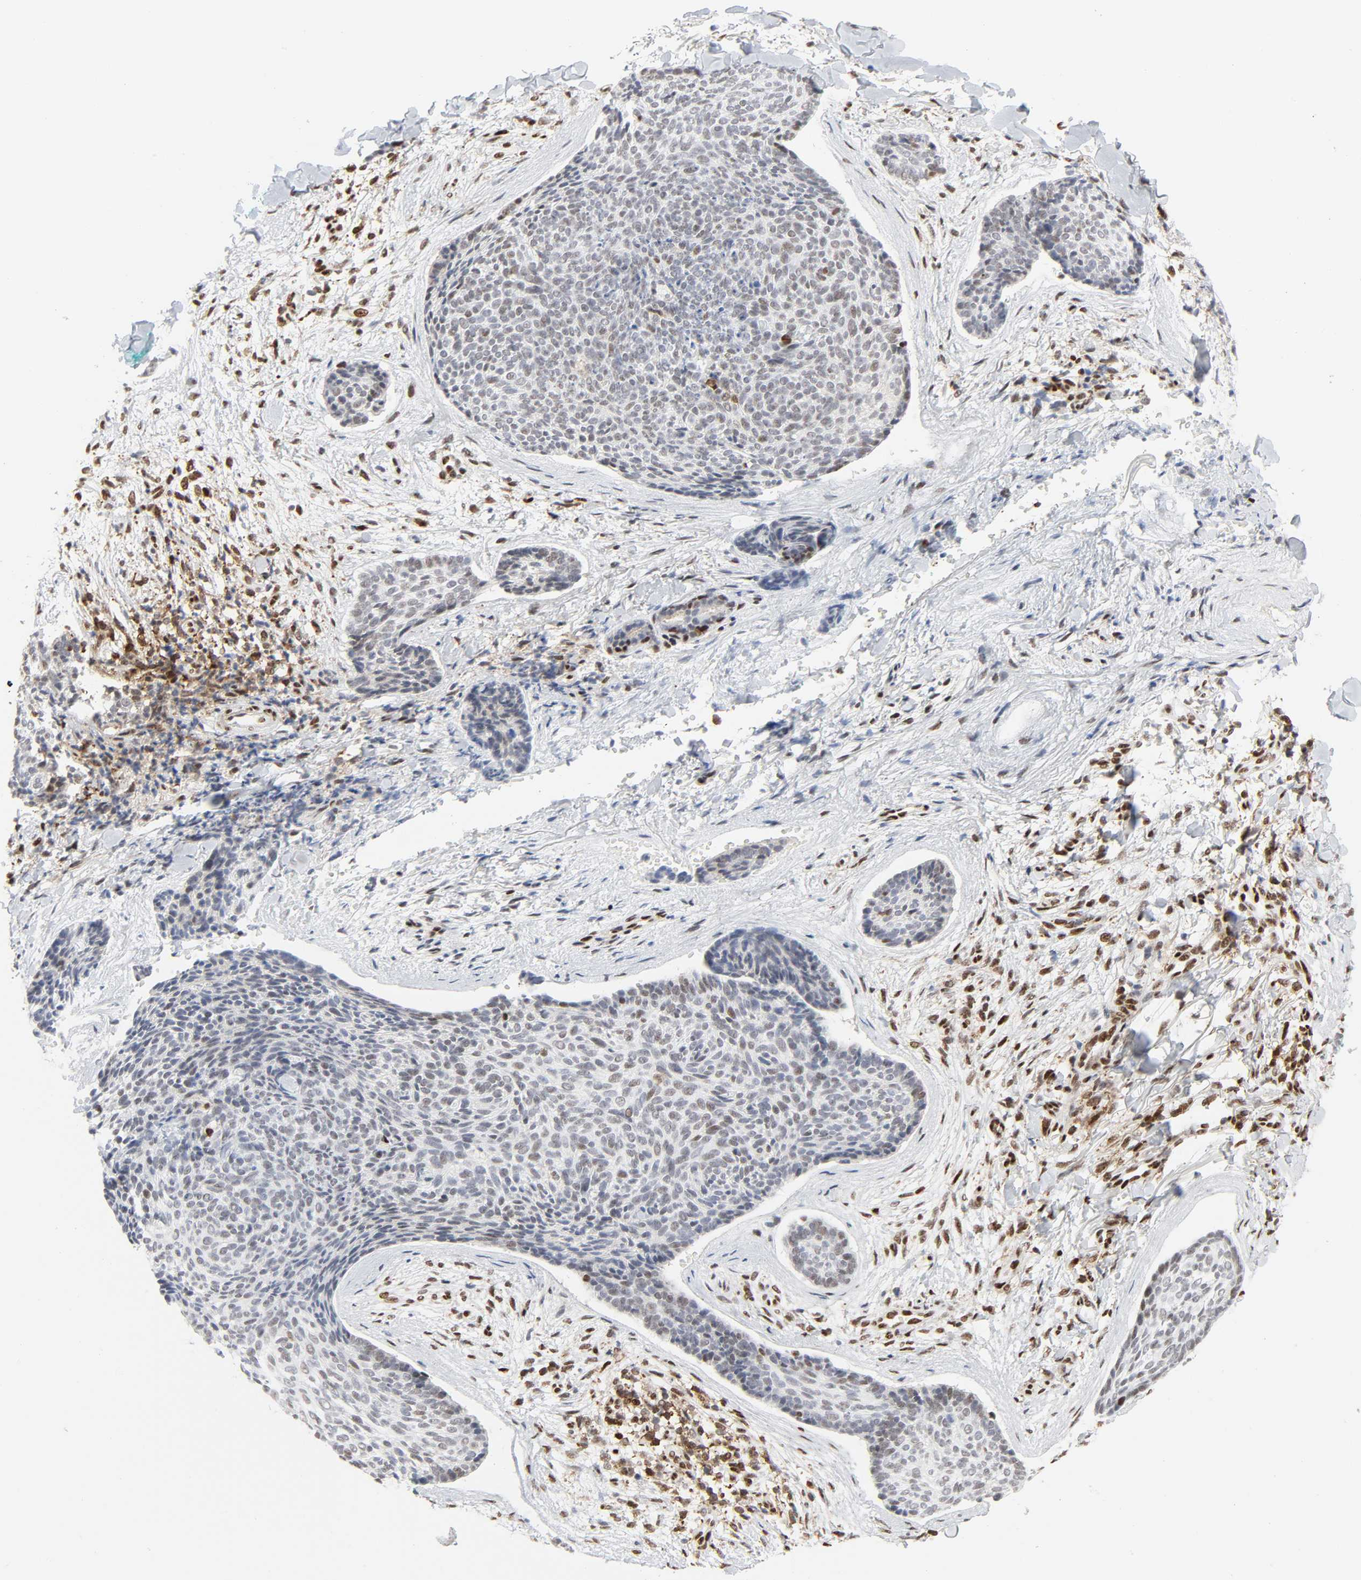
{"staining": {"intensity": "weak", "quantity": "<25%", "location": "nuclear"}, "tissue": "skin cancer", "cell_type": "Tumor cells", "image_type": "cancer", "snomed": [{"axis": "morphology", "description": "Normal tissue, NOS"}, {"axis": "morphology", "description": "Basal cell carcinoma"}, {"axis": "topography", "description": "Skin"}], "caption": "High magnification brightfield microscopy of skin cancer stained with DAB (3,3'-diaminobenzidine) (brown) and counterstained with hematoxylin (blue): tumor cells show no significant expression.", "gene": "WAS", "patient": {"sex": "female", "age": 57}}